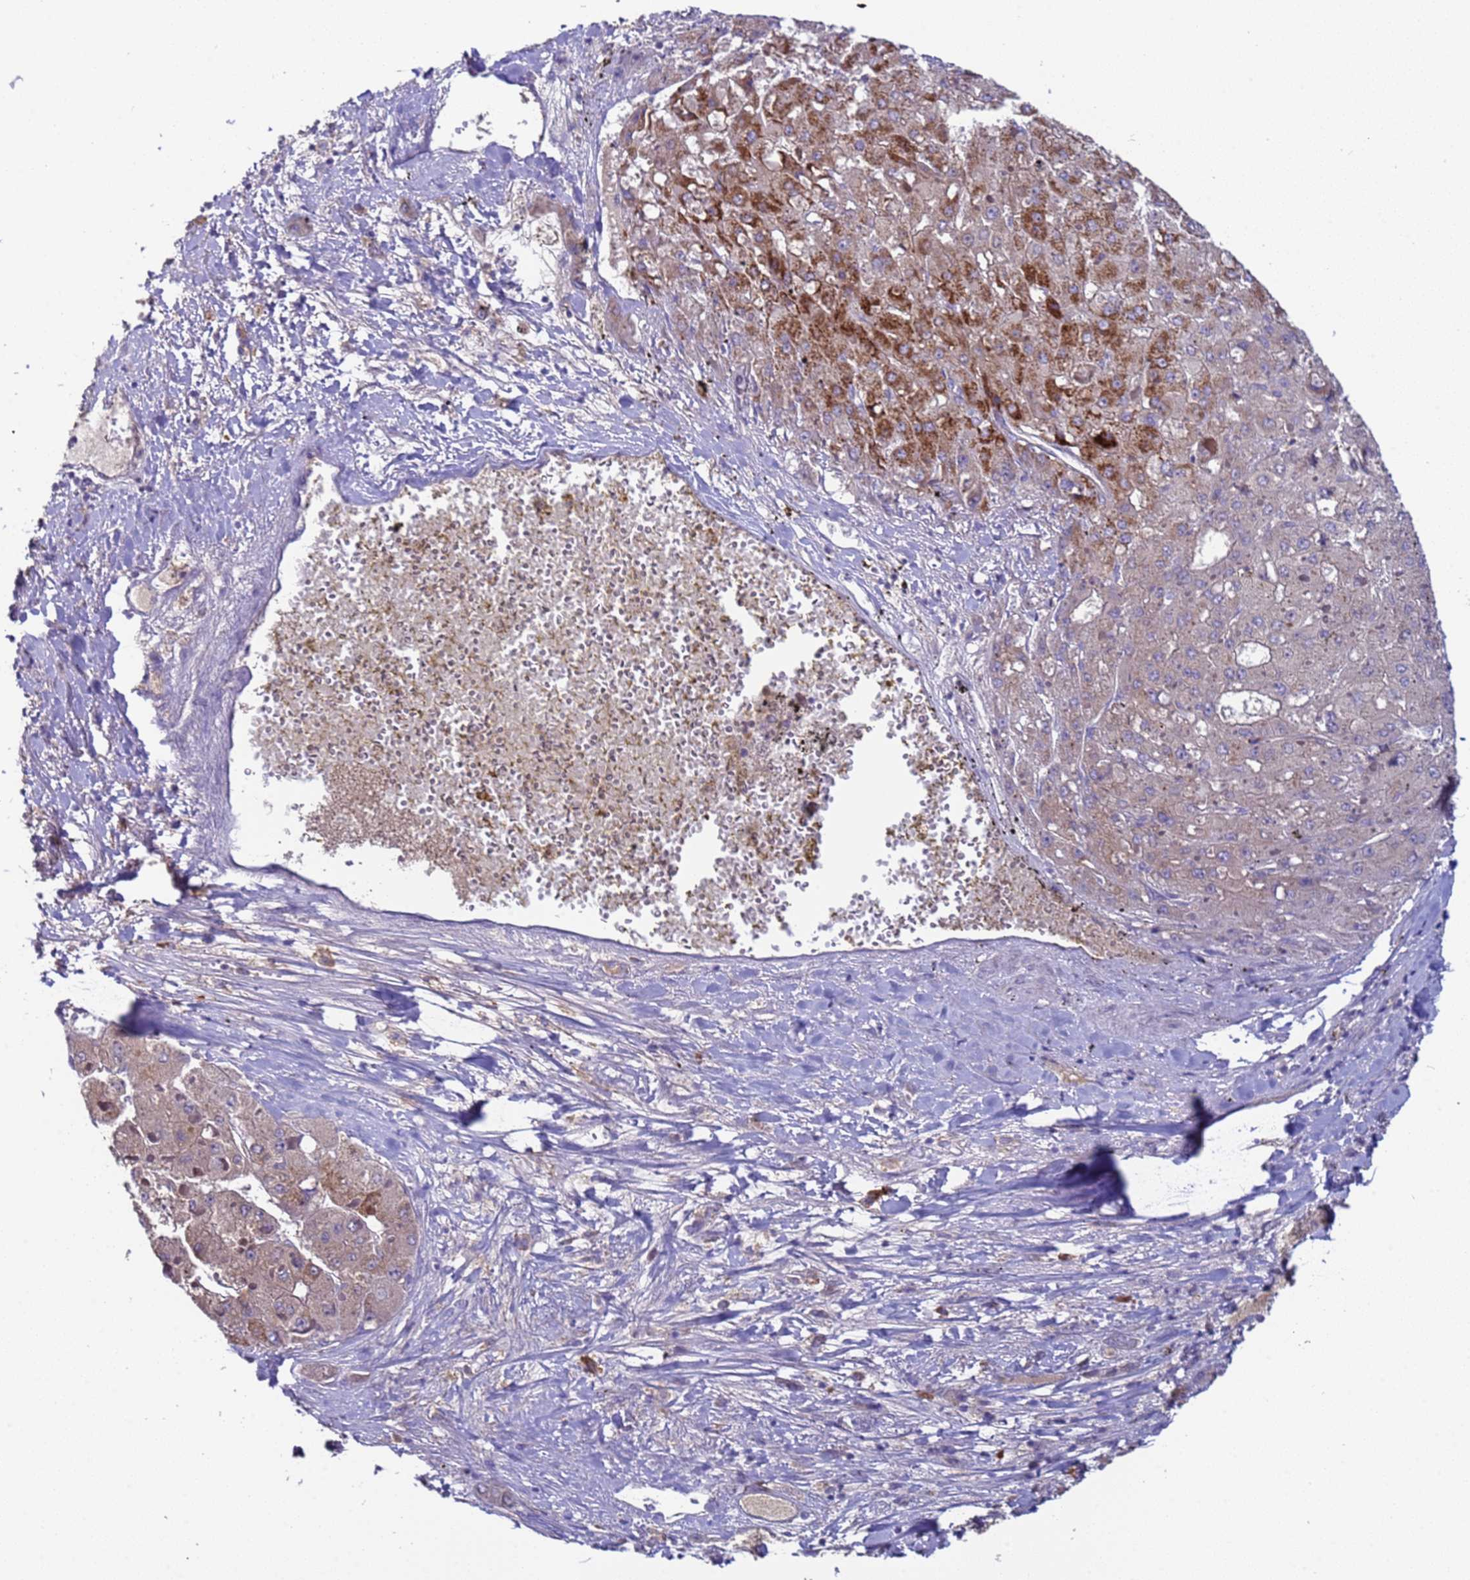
{"staining": {"intensity": "strong", "quantity": "25%-75%", "location": "cytoplasmic/membranous"}, "tissue": "liver cancer", "cell_type": "Tumor cells", "image_type": "cancer", "snomed": [{"axis": "morphology", "description": "Carcinoma, Hepatocellular, NOS"}, {"axis": "topography", "description": "Liver"}], "caption": "Human liver cancer stained with a protein marker shows strong staining in tumor cells.", "gene": "ZNF248", "patient": {"sex": "female", "age": 73}}